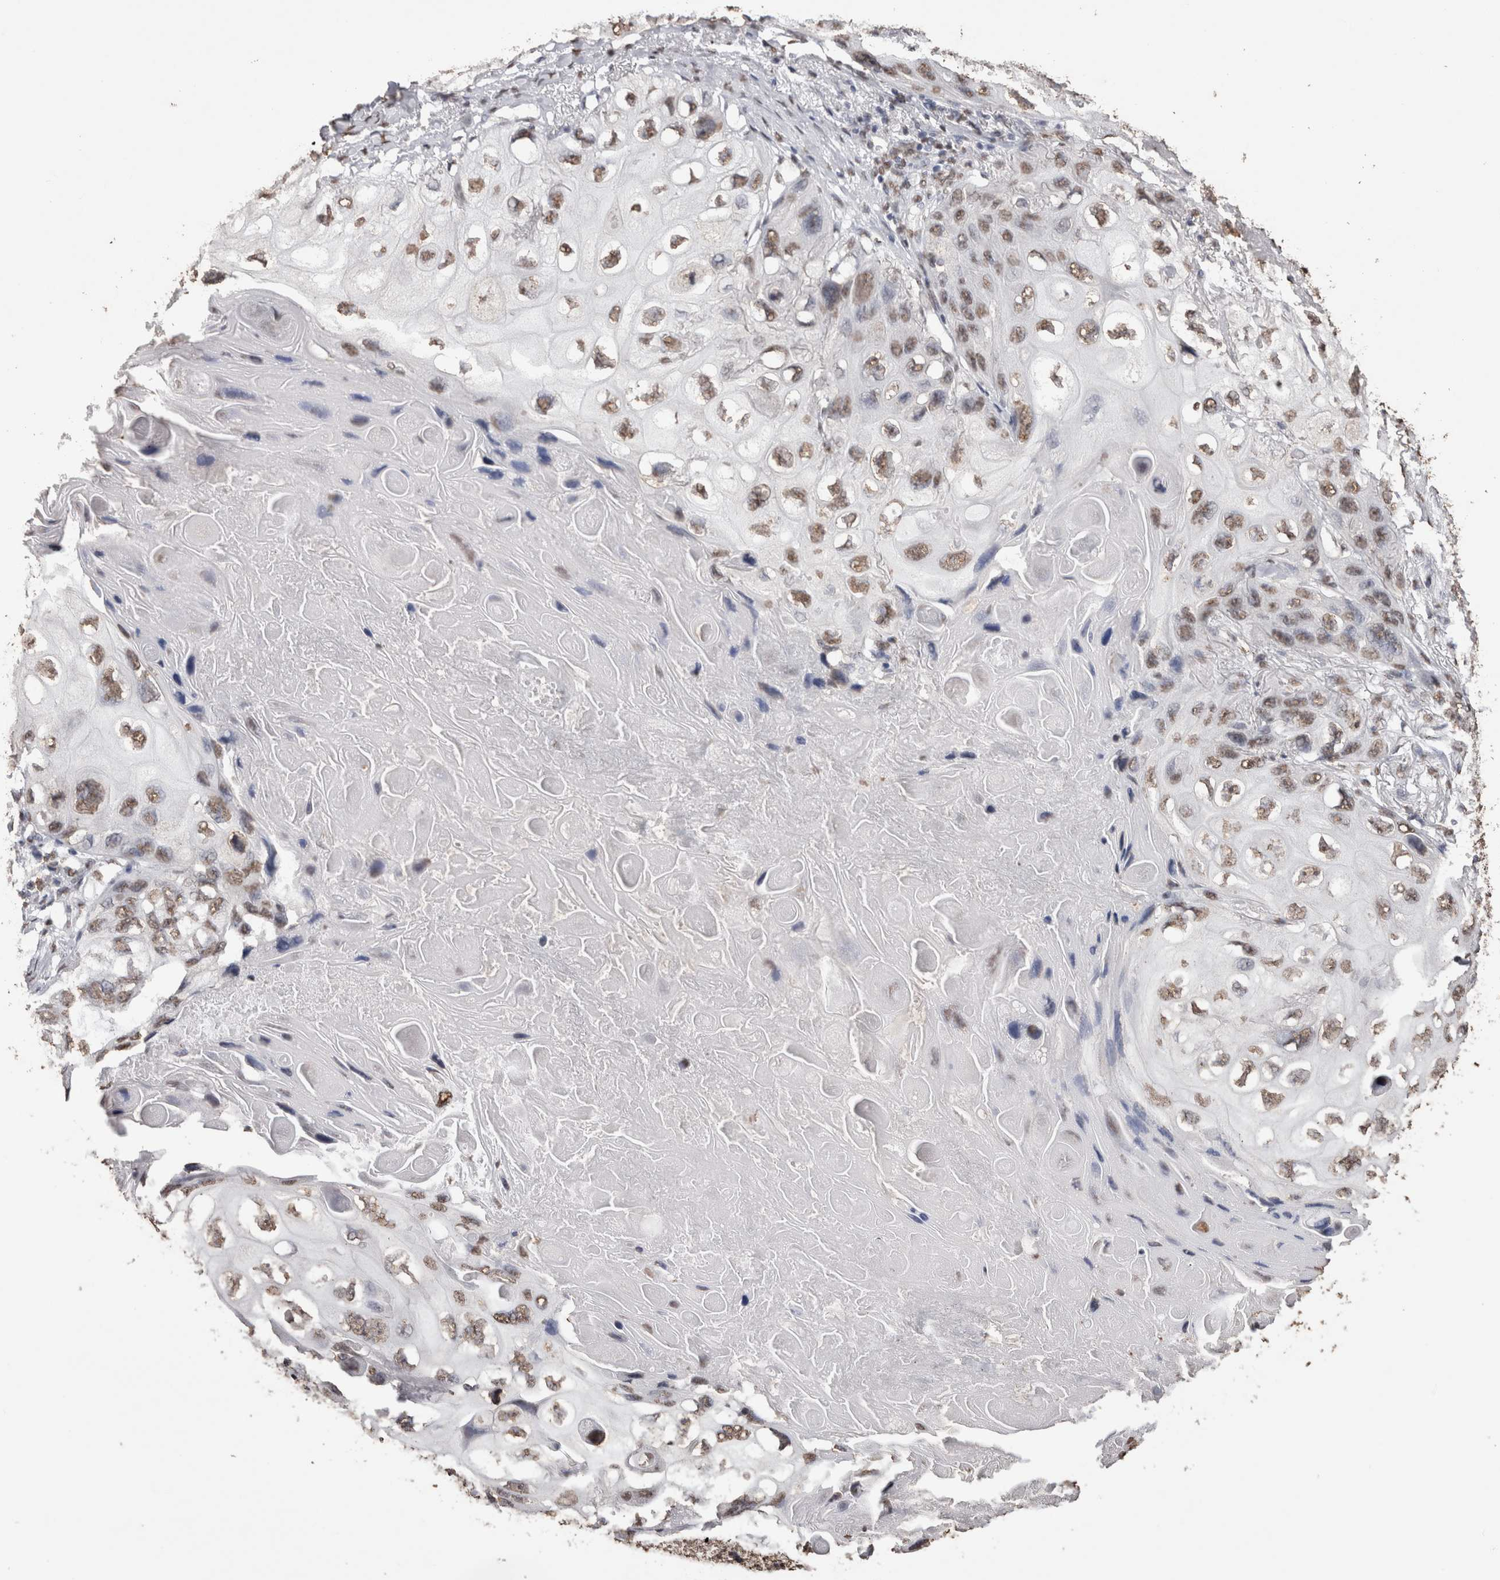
{"staining": {"intensity": "moderate", "quantity": ">75%", "location": "nuclear"}, "tissue": "lung cancer", "cell_type": "Tumor cells", "image_type": "cancer", "snomed": [{"axis": "morphology", "description": "Squamous cell carcinoma, NOS"}, {"axis": "topography", "description": "Lung"}], "caption": "IHC of lung cancer demonstrates medium levels of moderate nuclear positivity in about >75% of tumor cells.", "gene": "NTHL1", "patient": {"sex": "female", "age": 73}}